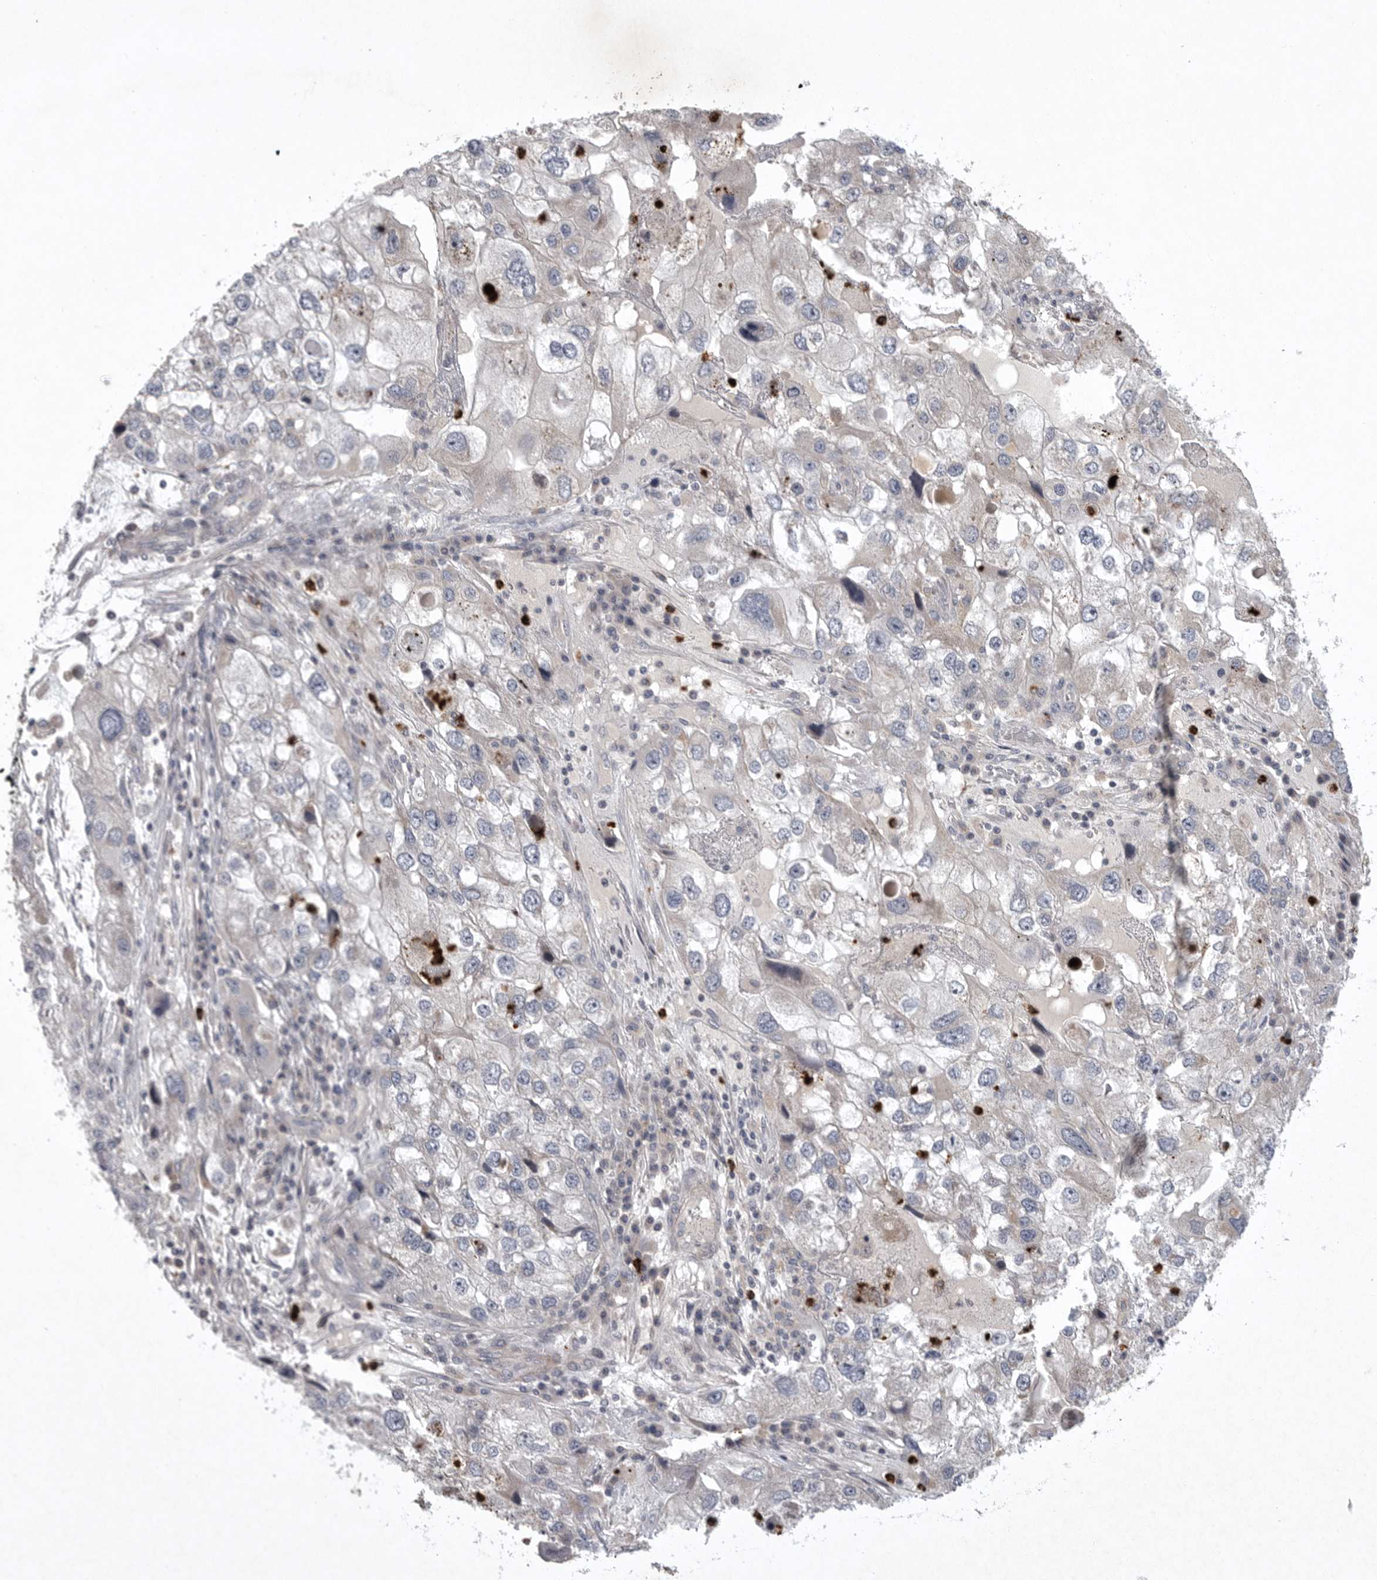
{"staining": {"intensity": "negative", "quantity": "none", "location": "none"}, "tissue": "endometrial cancer", "cell_type": "Tumor cells", "image_type": "cancer", "snomed": [{"axis": "morphology", "description": "Adenocarcinoma, NOS"}, {"axis": "topography", "description": "Endometrium"}], "caption": "There is no significant positivity in tumor cells of endometrial cancer. Nuclei are stained in blue.", "gene": "UBE3D", "patient": {"sex": "female", "age": 49}}